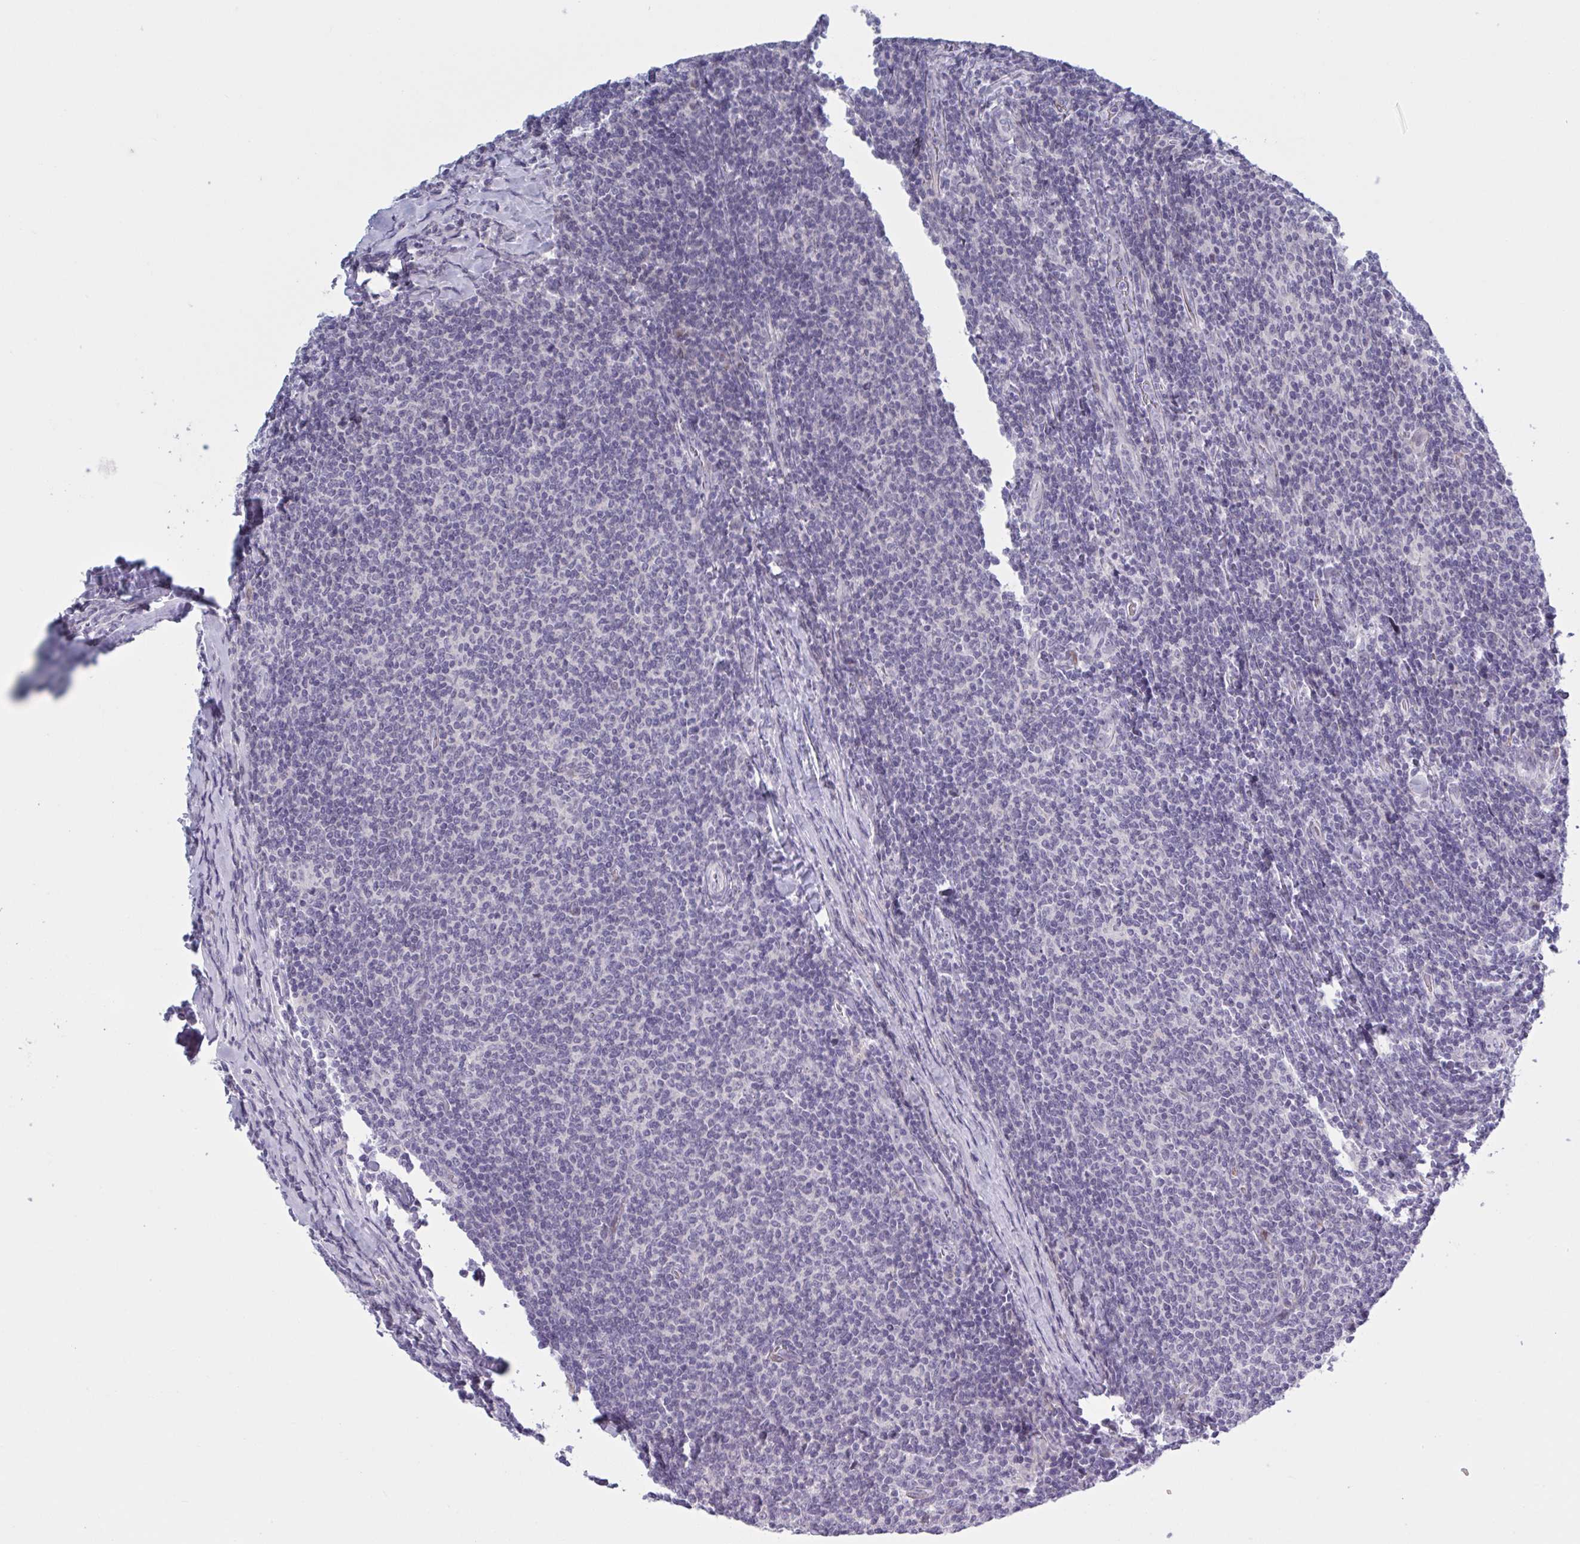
{"staining": {"intensity": "negative", "quantity": "none", "location": "none"}, "tissue": "lymphoma", "cell_type": "Tumor cells", "image_type": "cancer", "snomed": [{"axis": "morphology", "description": "Malignant lymphoma, non-Hodgkin's type, Low grade"}, {"axis": "topography", "description": "Lymph node"}], "caption": "DAB immunohistochemical staining of low-grade malignant lymphoma, non-Hodgkin's type exhibits no significant positivity in tumor cells.", "gene": "HSD11B2", "patient": {"sex": "male", "age": 52}}